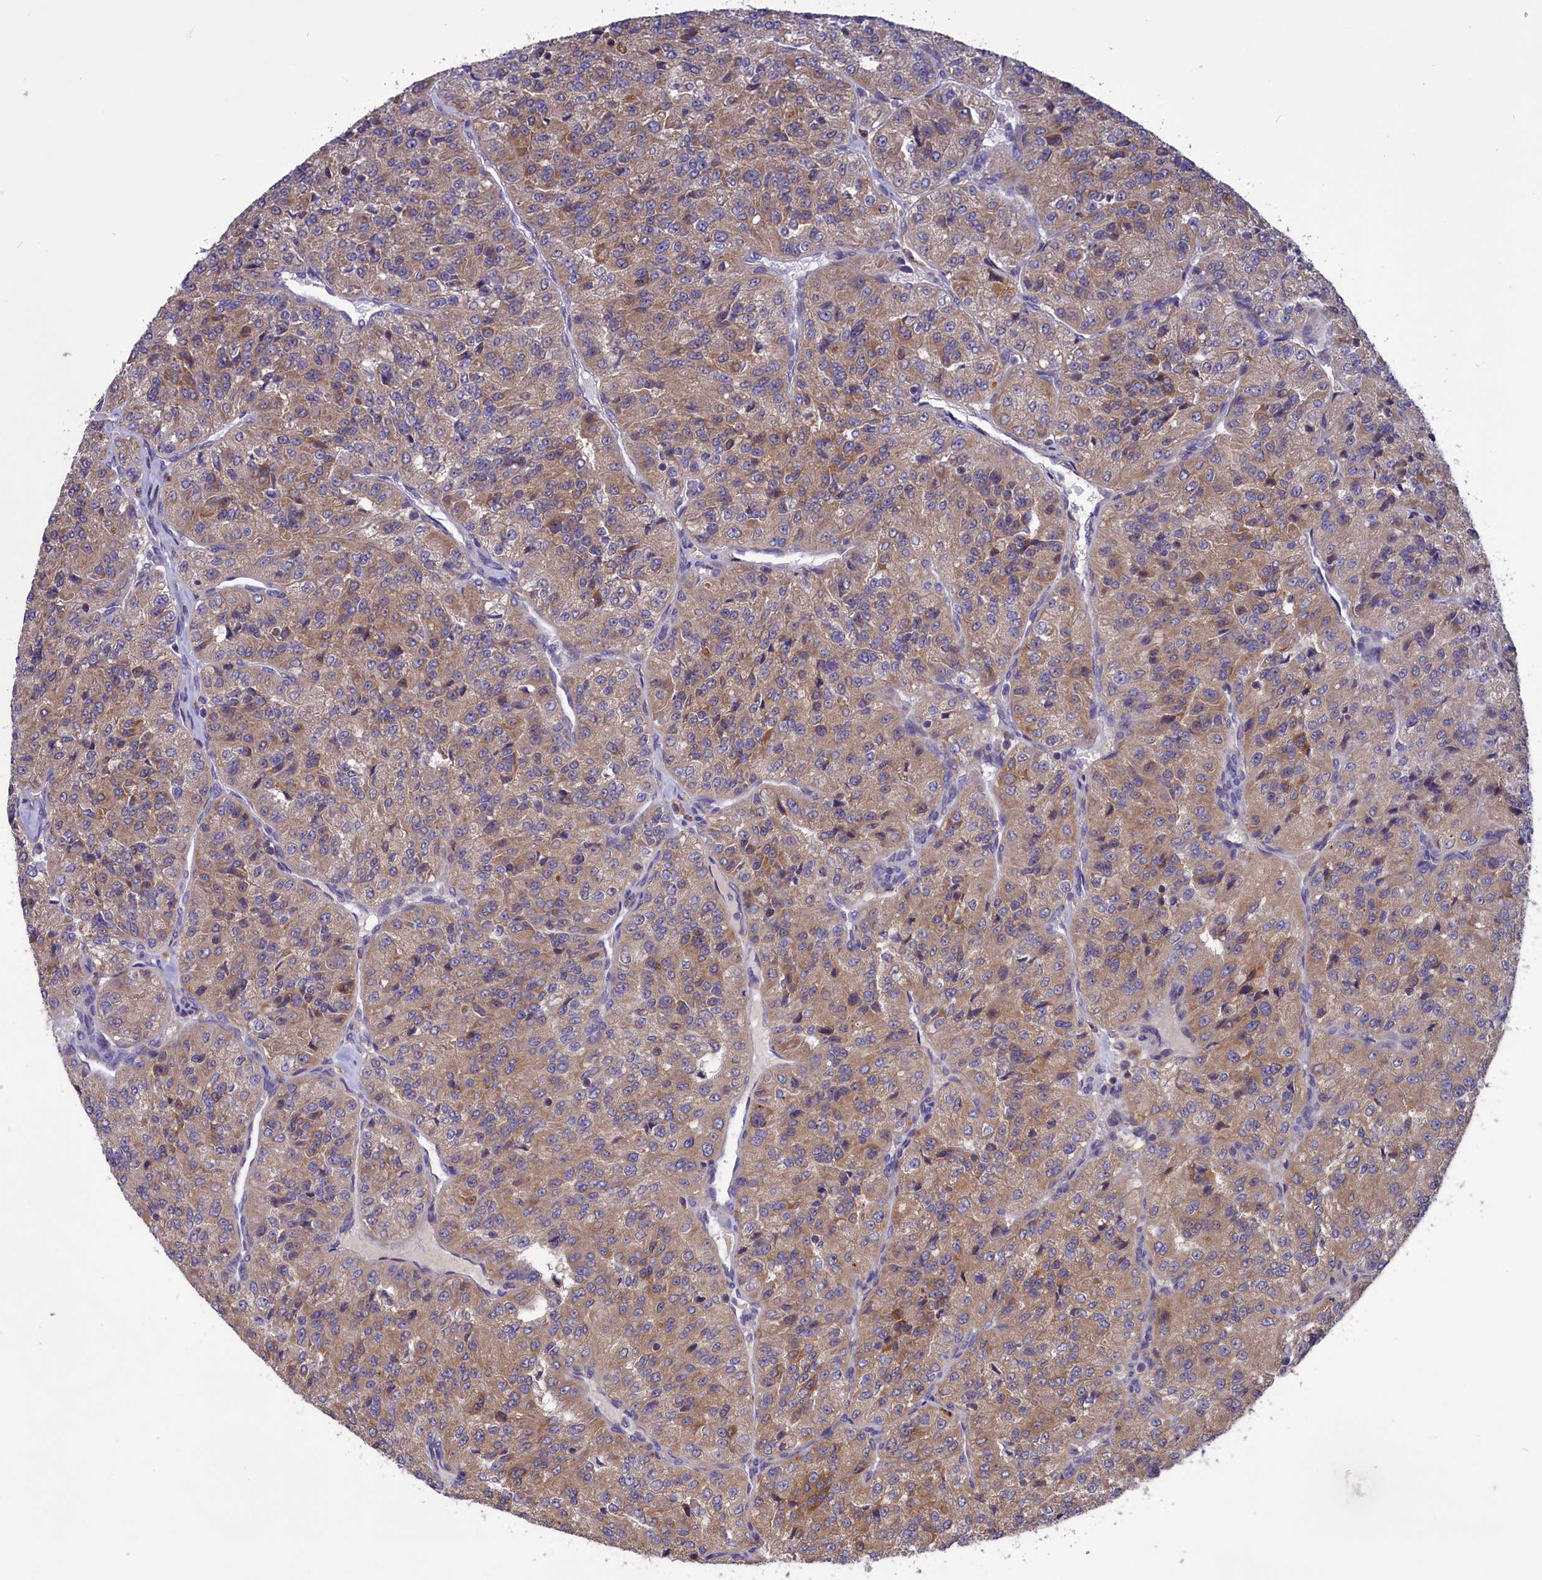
{"staining": {"intensity": "moderate", "quantity": ">75%", "location": "cytoplasmic/membranous"}, "tissue": "renal cancer", "cell_type": "Tumor cells", "image_type": "cancer", "snomed": [{"axis": "morphology", "description": "Adenocarcinoma, NOS"}, {"axis": "topography", "description": "Kidney"}], "caption": "Renal adenocarcinoma tissue displays moderate cytoplasmic/membranous positivity in approximately >75% of tumor cells", "gene": "AMDHD2", "patient": {"sex": "female", "age": 63}}